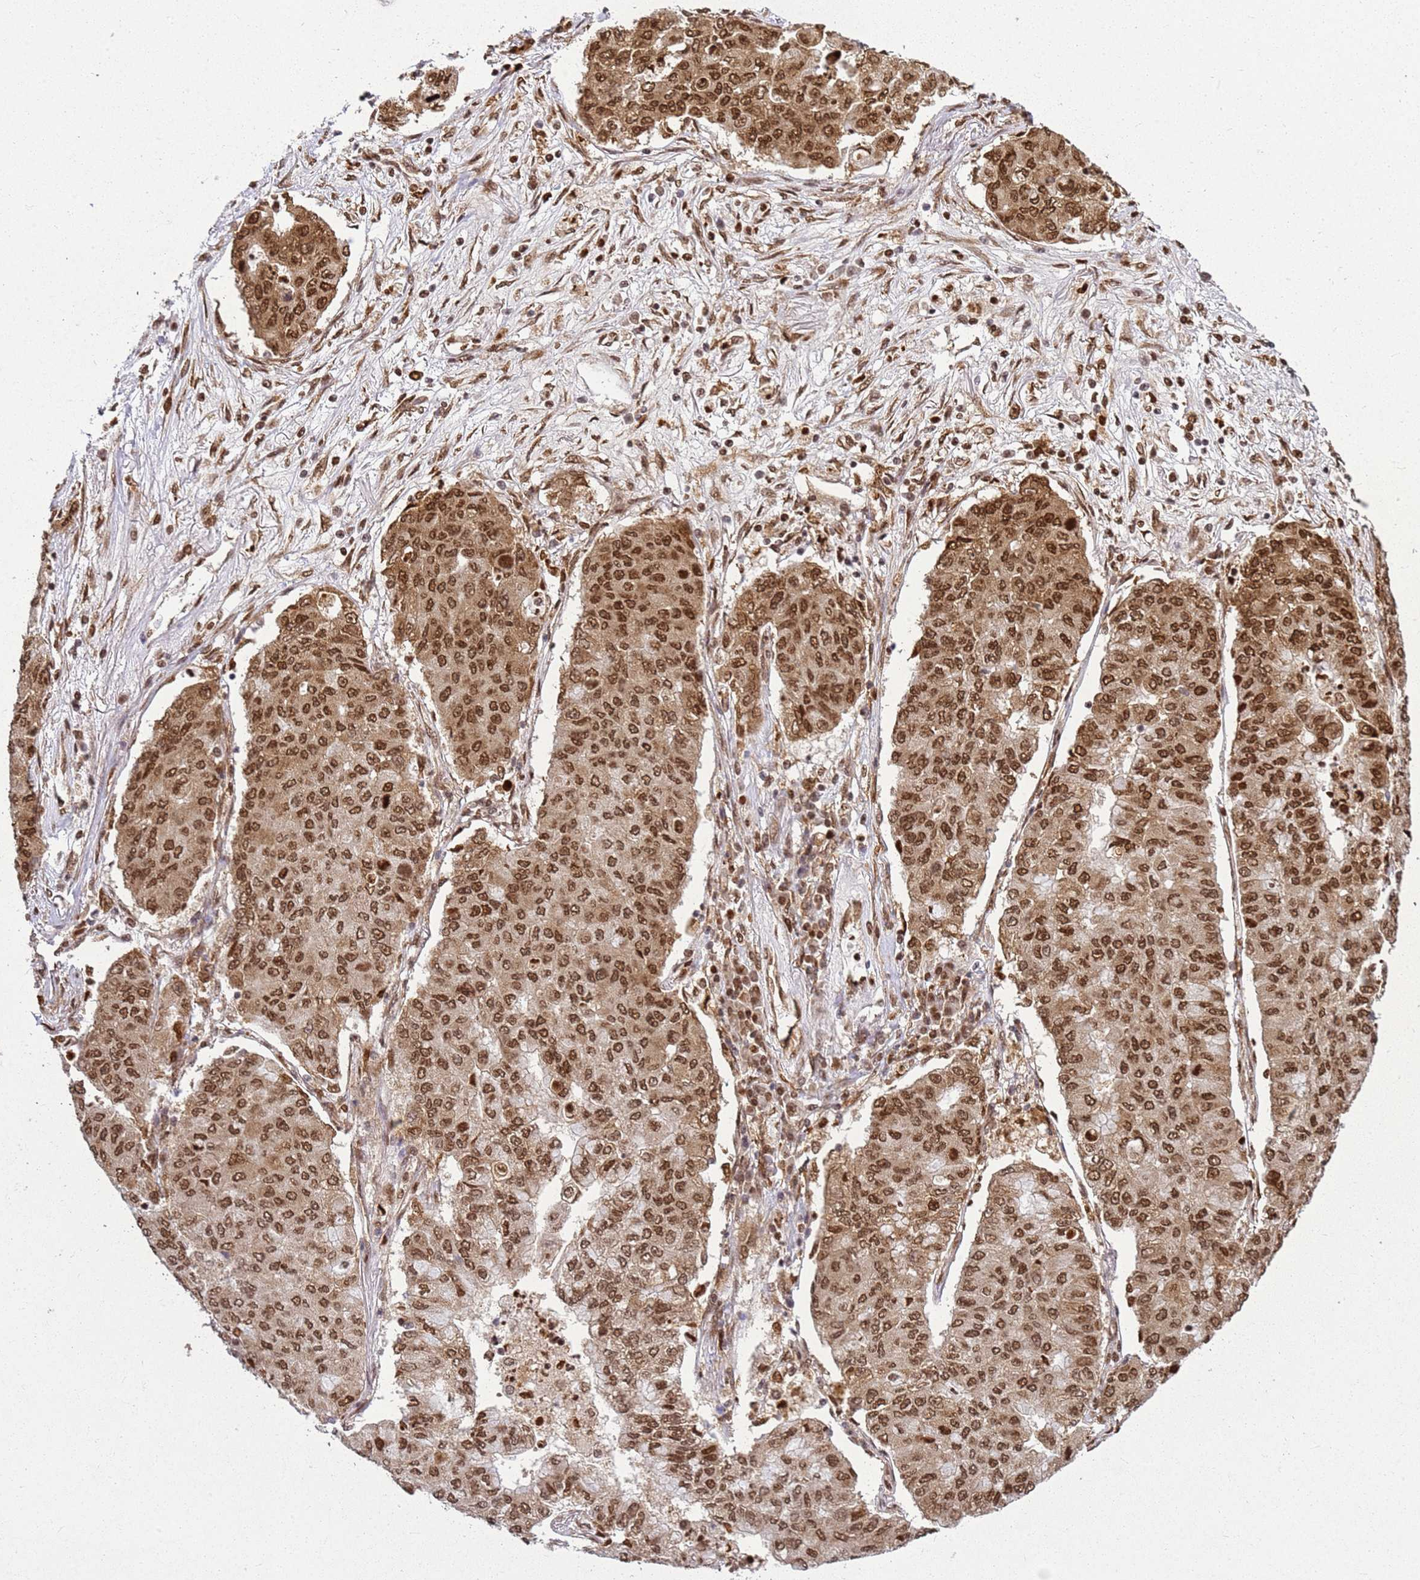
{"staining": {"intensity": "moderate", "quantity": ">75%", "location": "nuclear"}, "tissue": "lung cancer", "cell_type": "Tumor cells", "image_type": "cancer", "snomed": [{"axis": "morphology", "description": "Squamous cell carcinoma, NOS"}, {"axis": "topography", "description": "Lung"}], "caption": "About >75% of tumor cells in squamous cell carcinoma (lung) exhibit moderate nuclear protein positivity as visualized by brown immunohistochemical staining.", "gene": "APEX1", "patient": {"sex": "male", "age": 74}}